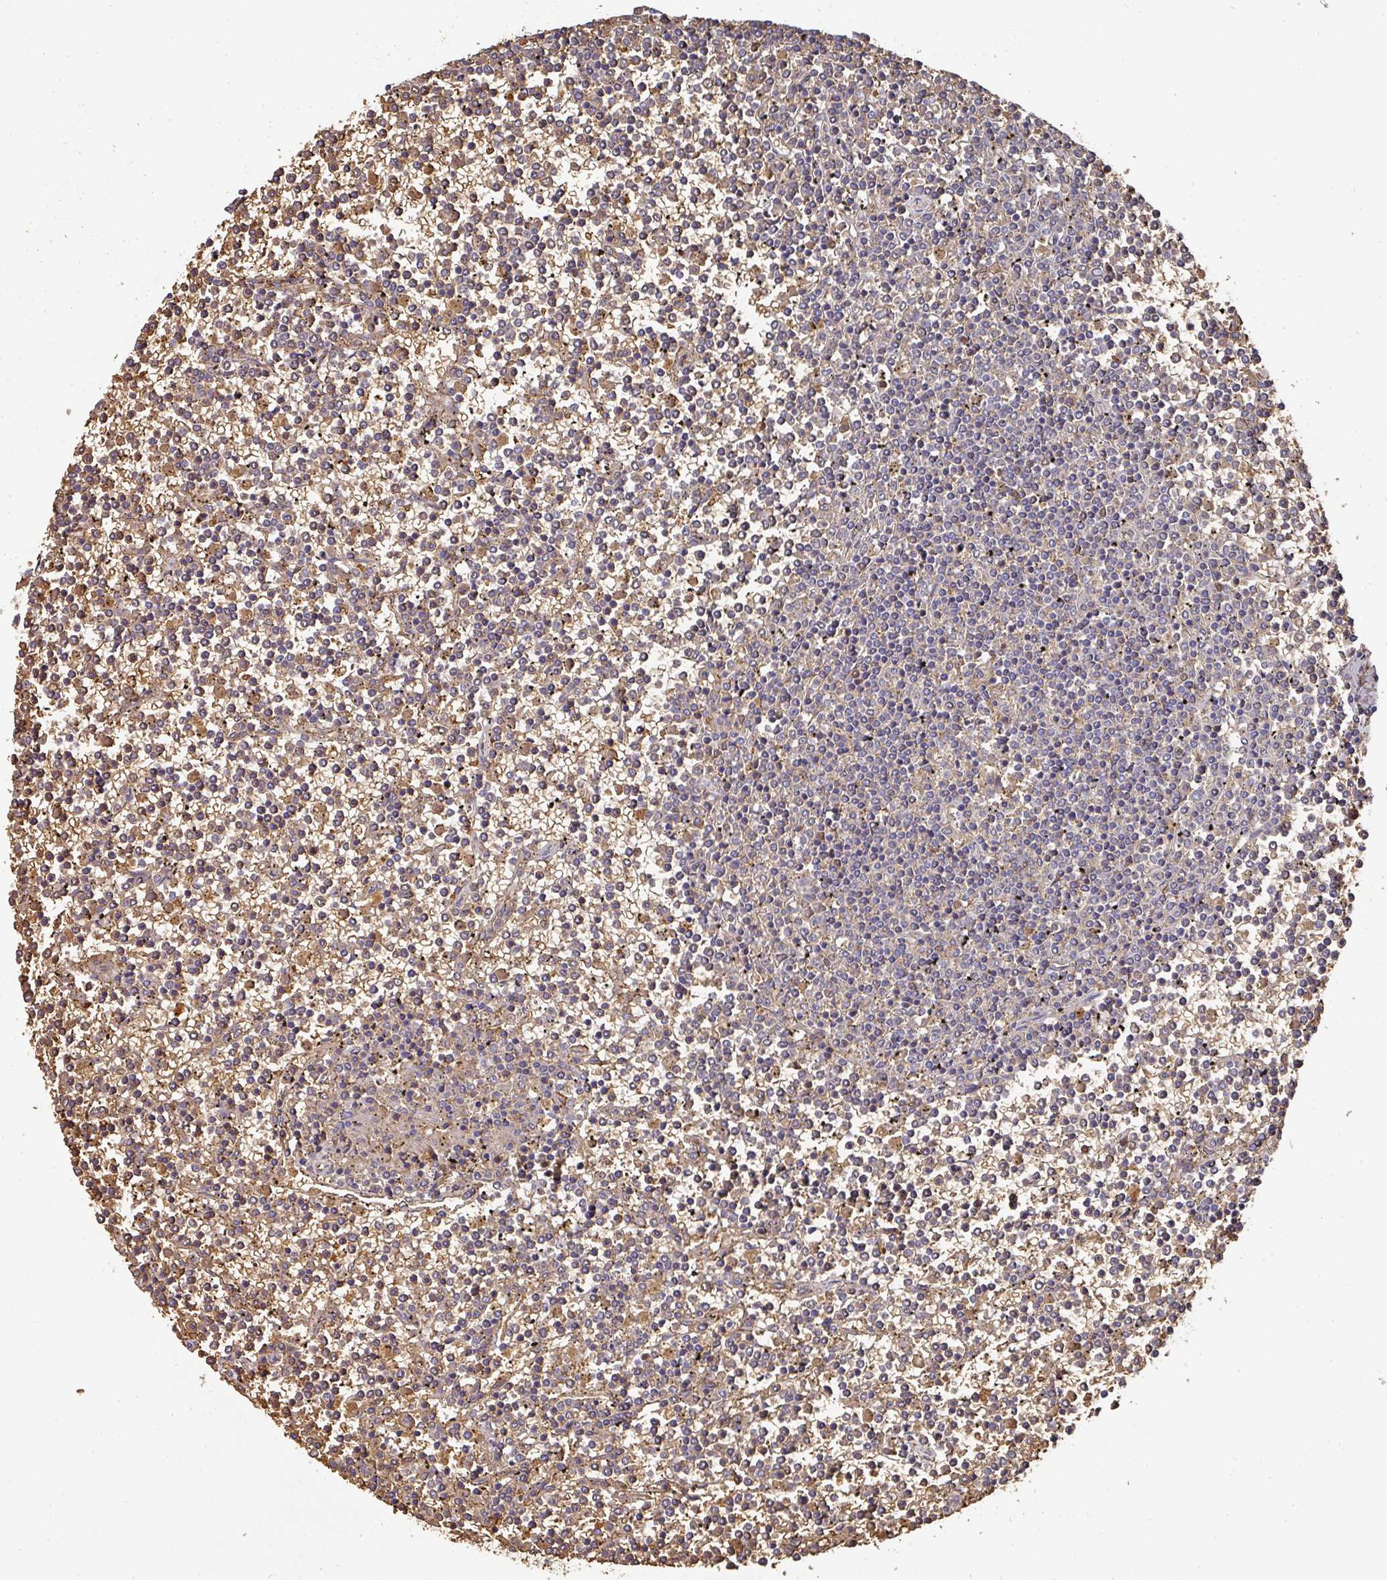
{"staining": {"intensity": "negative", "quantity": "none", "location": "none"}, "tissue": "lymphoma", "cell_type": "Tumor cells", "image_type": "cancer", "snomed": [{"axis": "morphology", "description": "Malignant lymphoma, non-Hodgkin's type, Low grade"}, {"axis": "topography", "description": "Spleen"}], "caption": "Tumor cells show no significant protein expression in lymphoma.", "gene": "ALB", "patient": {"sex": "female", "age": 19}}